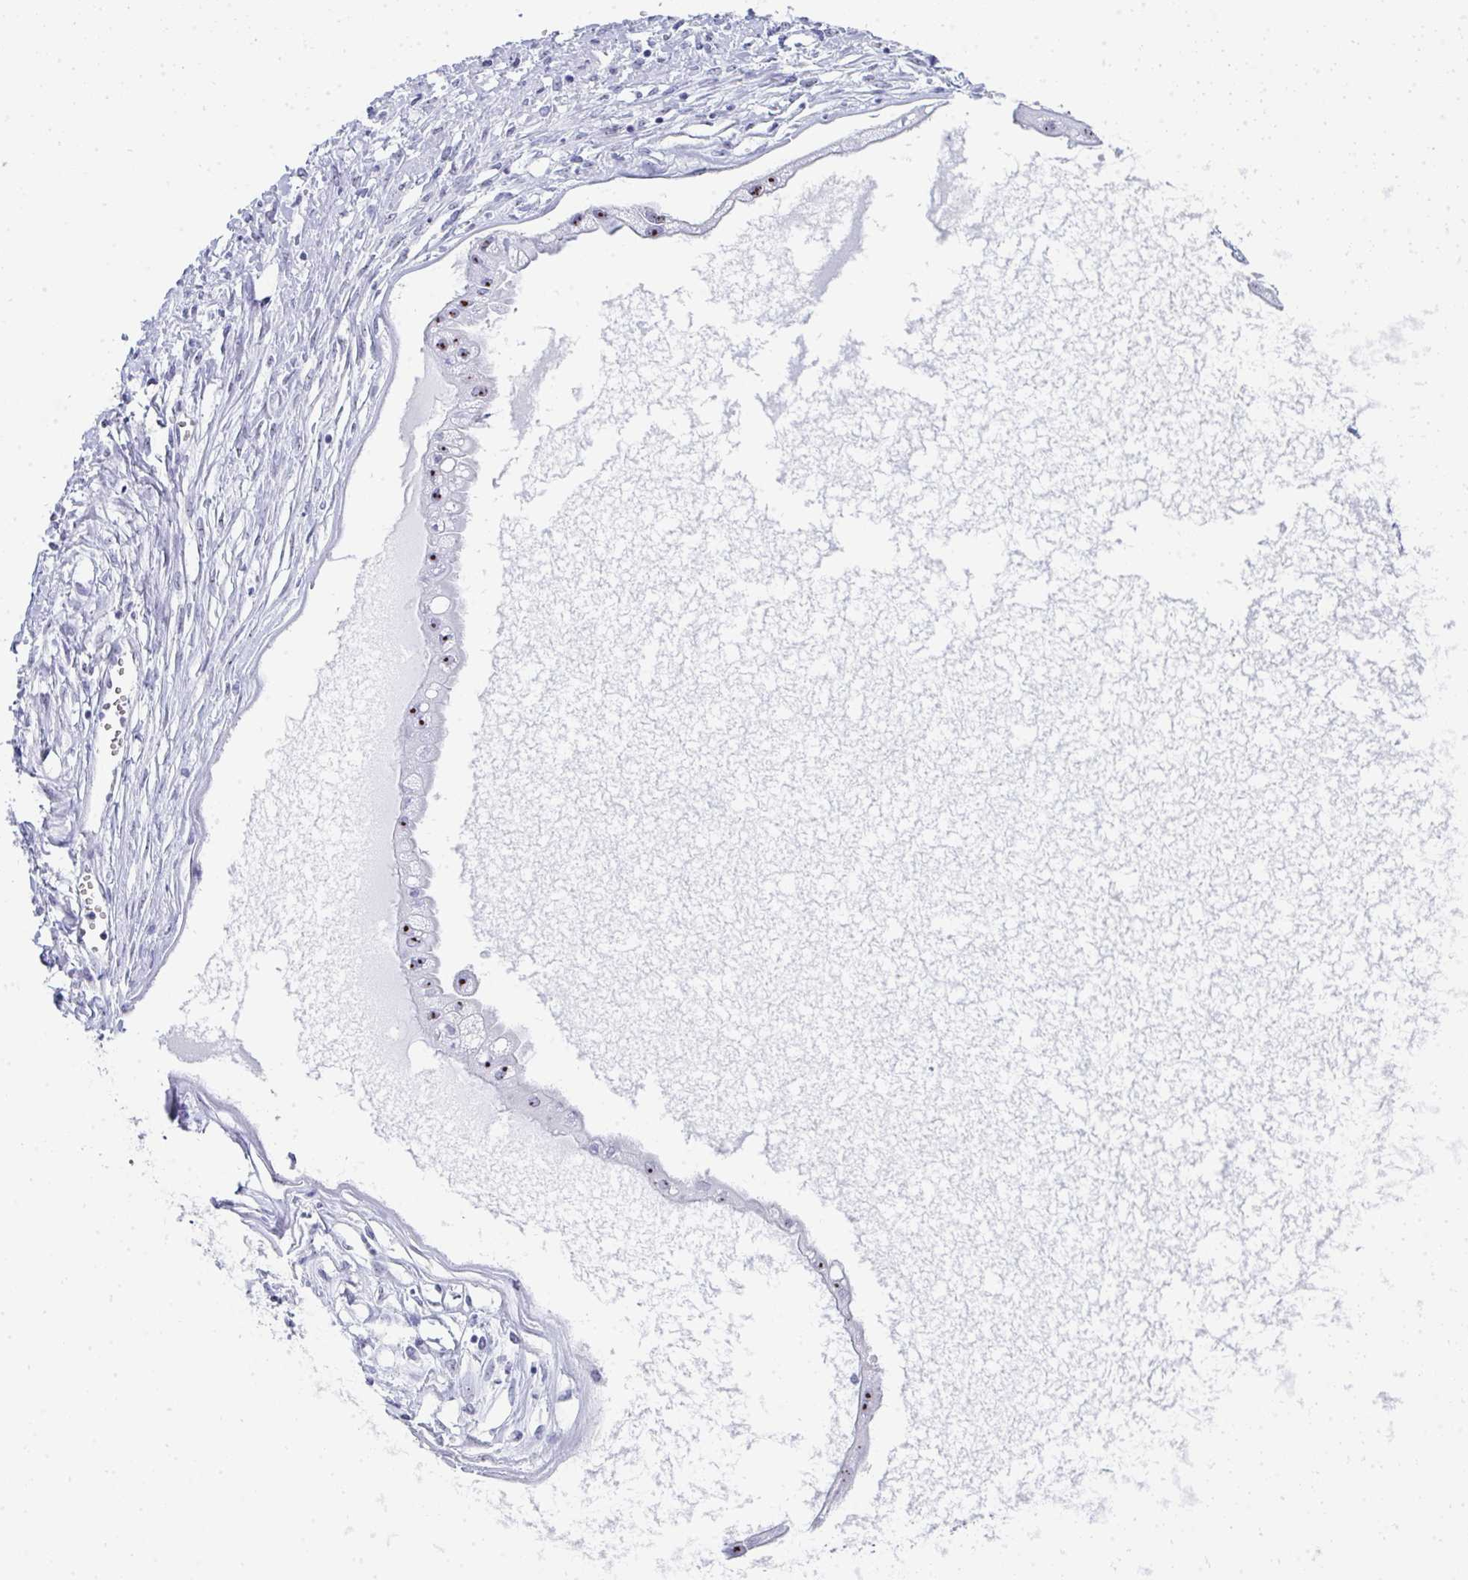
{"staining": {"intensity": "moderate", "quantity": "<25%", "location": "nuclear"}, "tissue": "ovarian cancer", "cell_type": "Tumor cells", "image_type": "cancer", "snomed": [{"axis": "morphology", "description": "Cystadenocarcinoma, mucinous, NOS"}, {"axis": "topography", "description": "Ovary"}], "caption": "Immunohistochemical staining of human ovarian mucinous cystadenocarcinoma shows low levels of moderate nuclear positivity in about <25% of tumor cells. (DAB IHC with brightfield microscopy, high magnification).", "gene": "NOP10", "patient": {"sex": "female", "age": 34}}